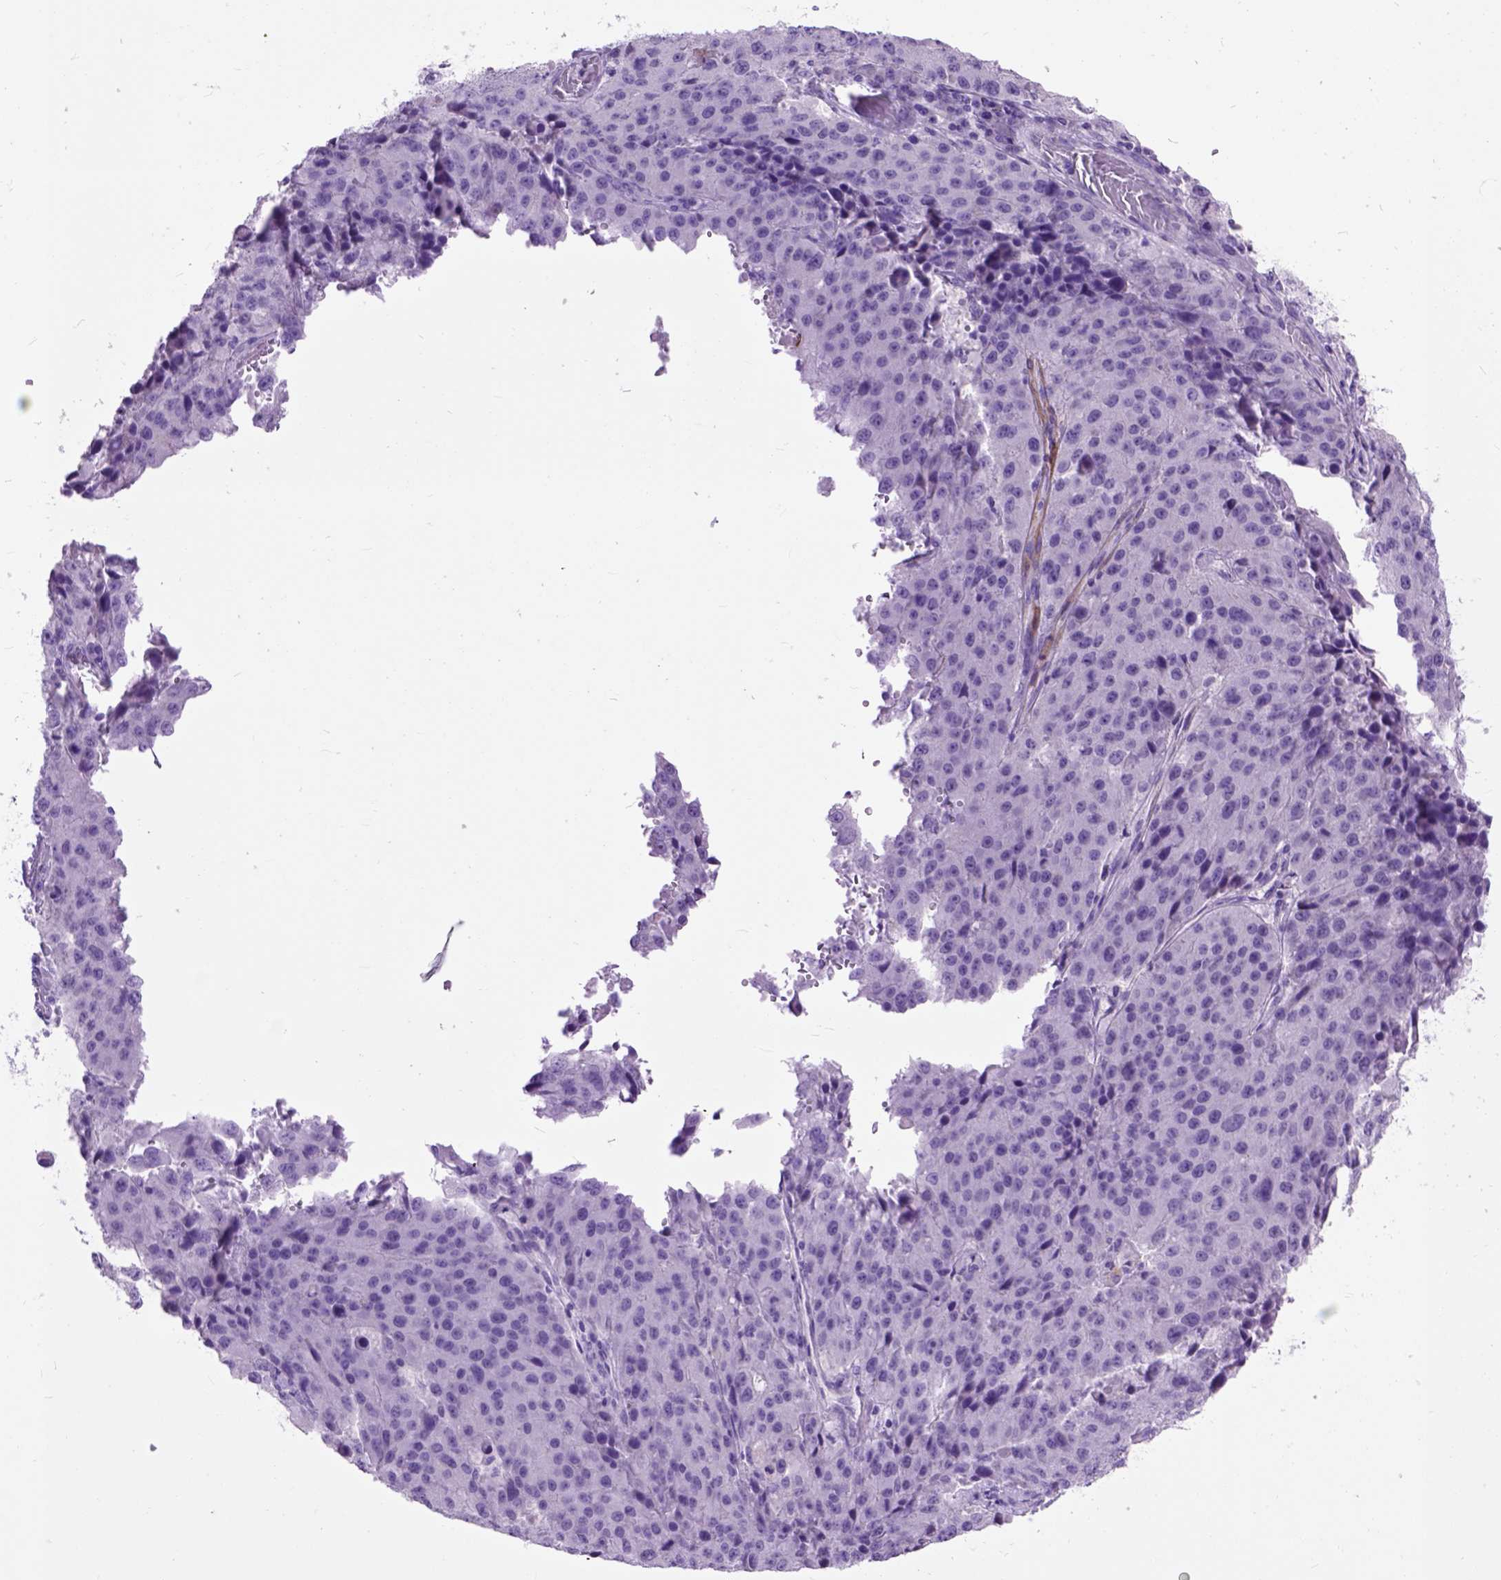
{"staining": {"intensity": "negative", "quantity": "none", "location": "none"}, "tissue": "stomach cancer", "cell_type": "Tumor cells", "image_type": "cancer", "snomed": [{"axis": "morphology", "description": "Adenocarcinoma, NOS"}, {"axis": "topography", "description": "Stomach"}], "caption": "A photomicrograph of stomach cancer stained for a protein exhibits no brown staining in tumor cells.", "gene": "MAPT", "patient": {"sex": "male", "age": 71}}